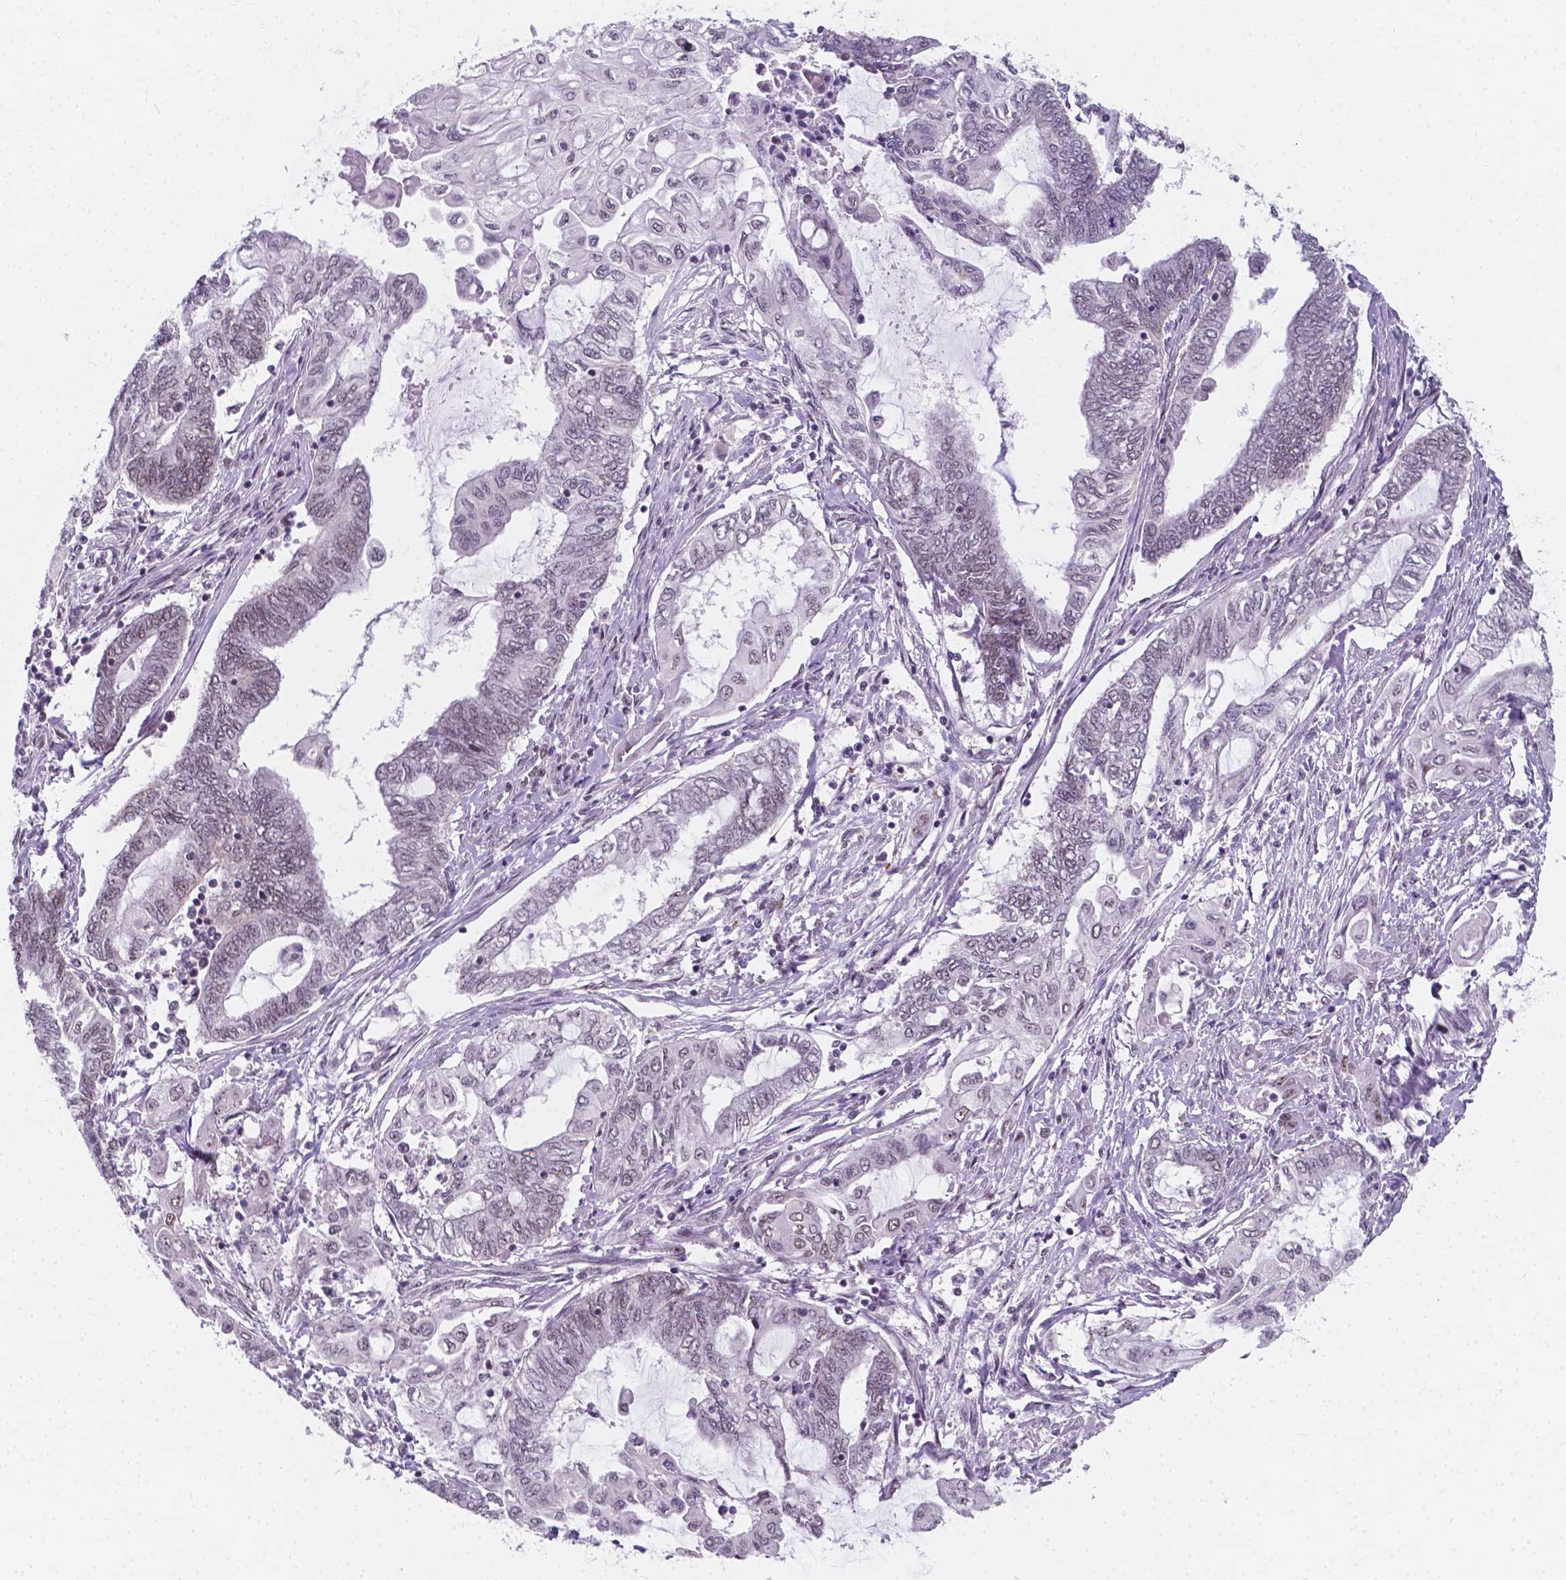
{"staining": {"intensity": "negative", "quantity": "none", "location": "none"}, "tissue": "endometrial cancer", "cell_type": "Tumor cells", "image_type": "cancer", "snomed": [{"axis": "morphology", "description": "Adenocarcinoma, NOS"}, {"axis": "topography", "description": "Uterus"}, {"axis": "topography", "description": "Endometrium"}], "caption": "The image shows no staining of tumor cells in endometrial cancer (adenocarcinoma). (DAB (3,3'-diaminobenzidine) immunohistochemistry (IHC) visualized using brightfield microscopy, high magnification).", "gene": "BCAS2", "patient": {"sex": "female", "age": 70}}